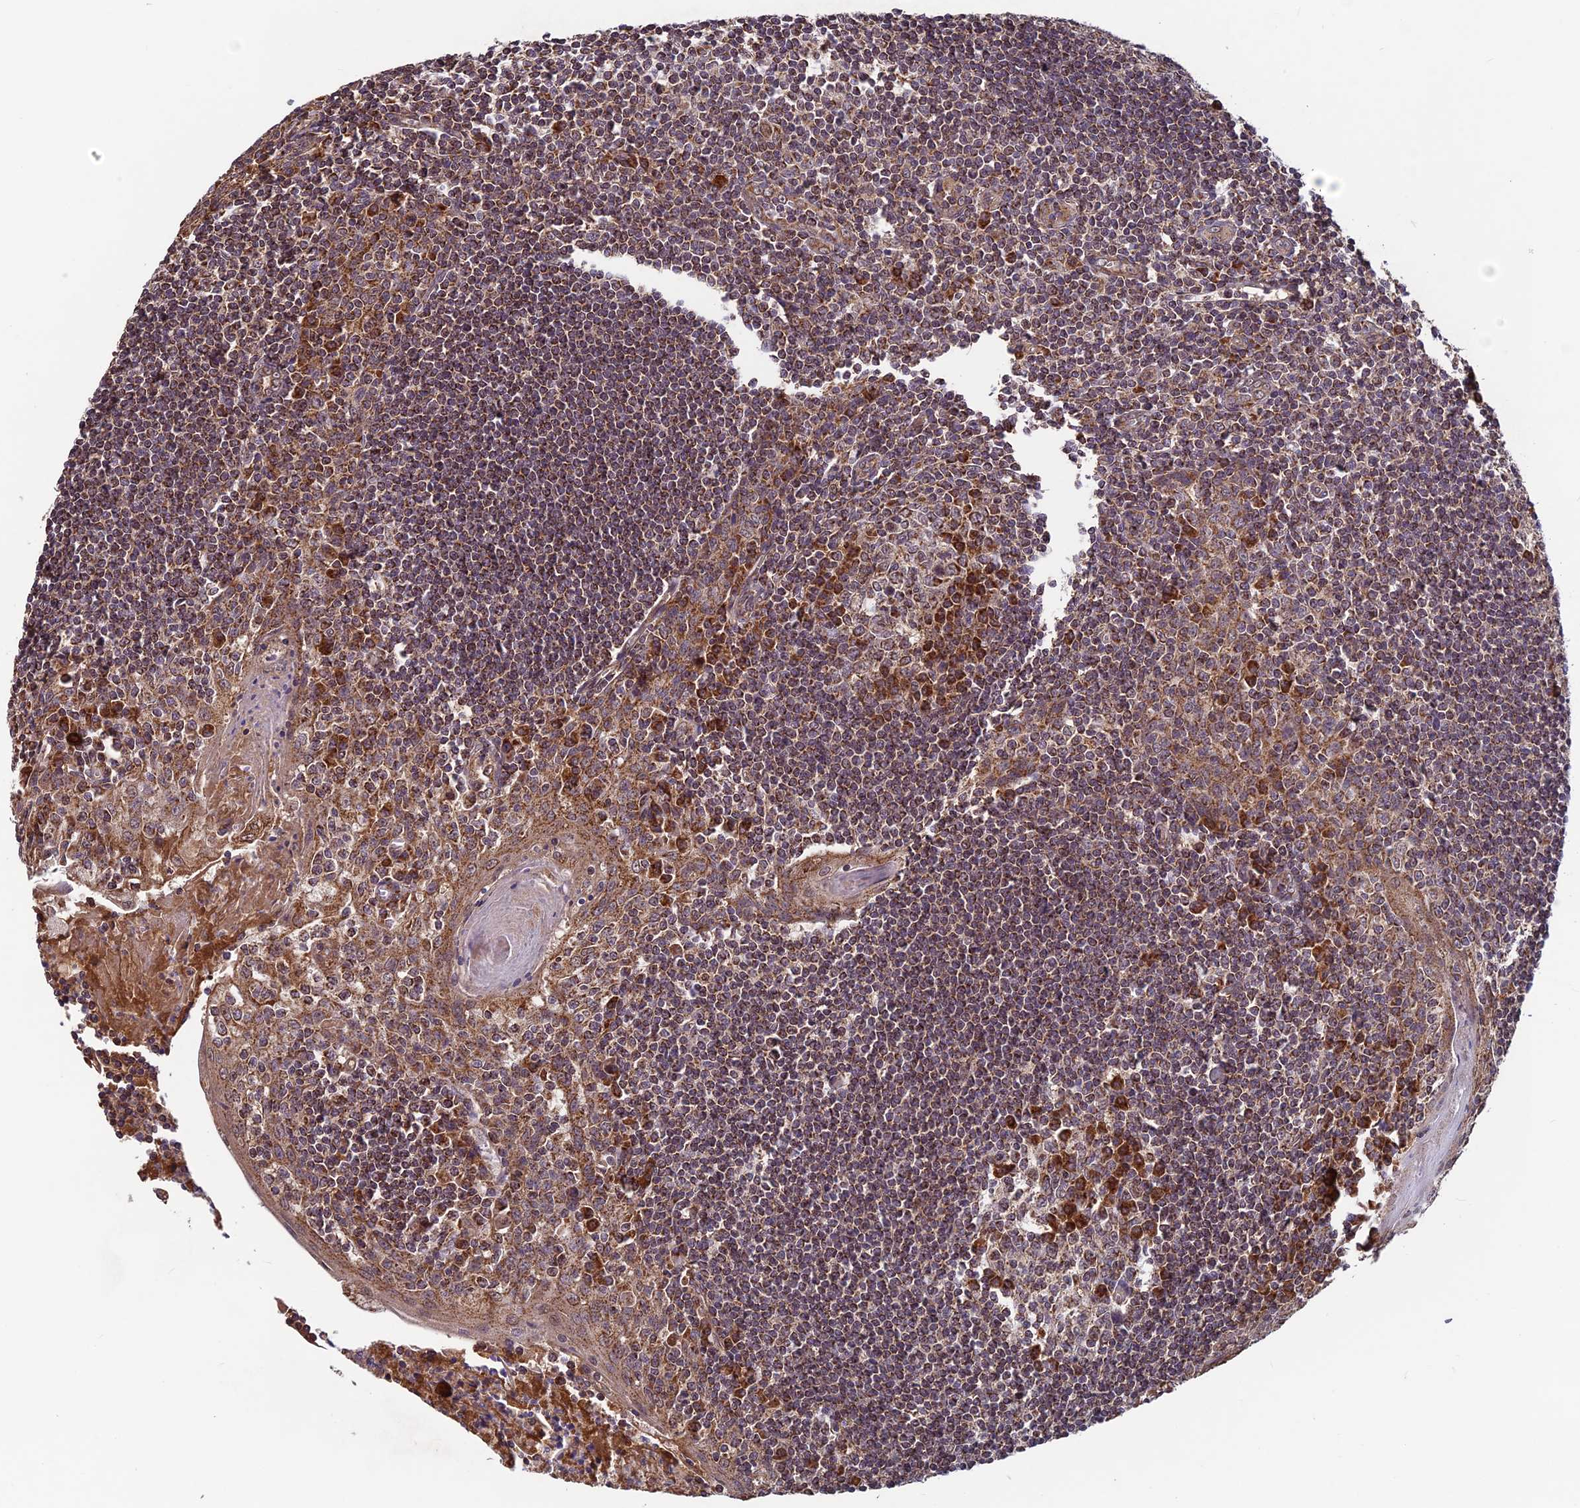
{"staining": {"intensity": "strong", "quantity": ">75%", "location": "cytoplasmic/membranous"}, "tissue": "tonsil", "cell_type": "Germinal center cells", "image_type": "normal", "snomed": [{"axis": "morphology", "description": "Normal tissue, NOS"}, {"axis": "topography", "description": "Tonsil"}], "caption": "Brown immunohistochemical staining in benign tonsil demonstrates strong cytoplasmic/membranous expression in about >75% of germinal center cells.", "gene": "CCDC15", "patient": {"sex": "male", "age": 27}}